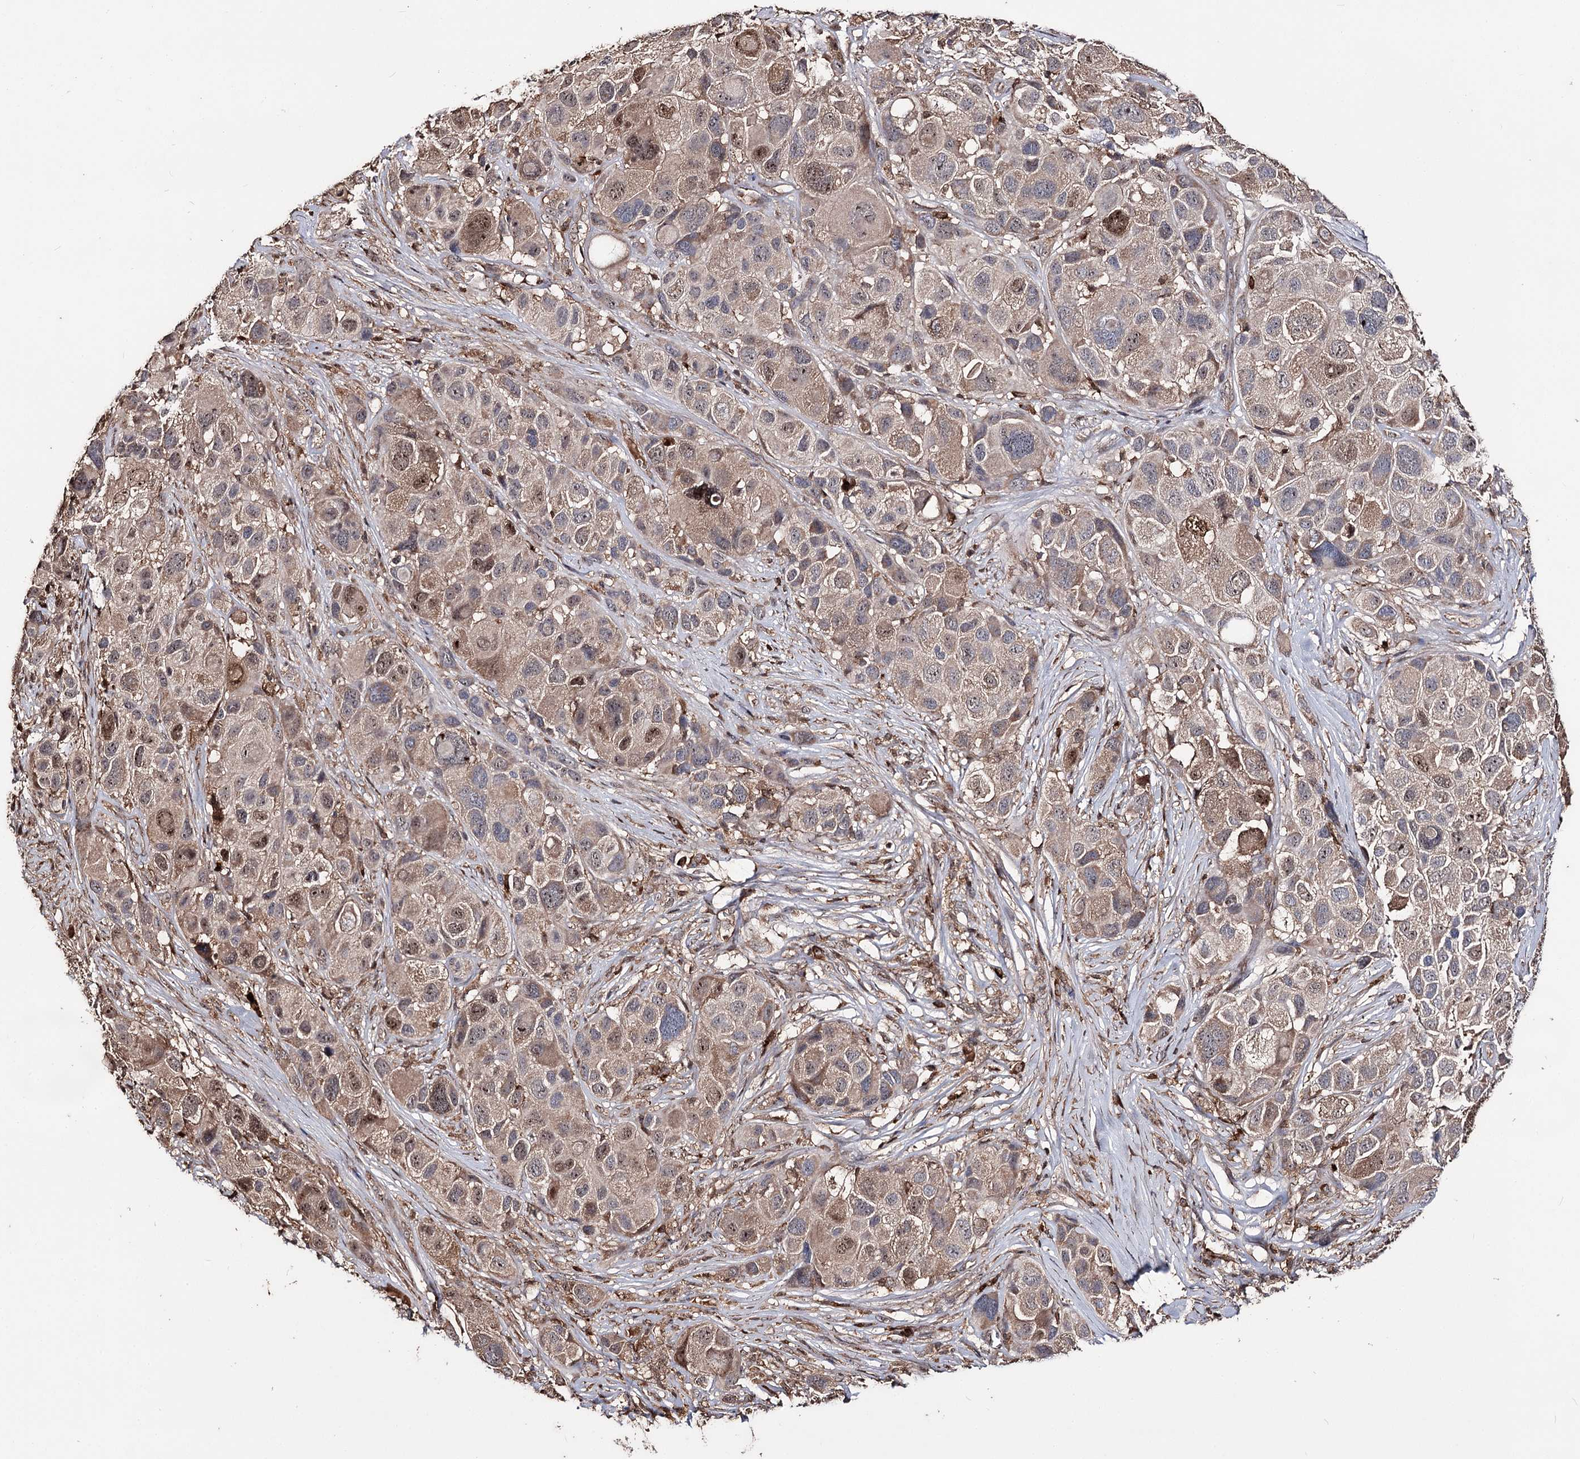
{"staining": {"intensity": "moderate", "quantity": "25%-75%", "location": "cytoplasmic/membranous,nuclear"}, "tissue": "melanoma", "cell_type": "Tumor cells", "image_type": "cancer", "snomed": [{"axis": "morphology", "description": "Malignant melanoma, NOS"}, {"axis": "topography", "description": "Skin of trunk"}], "caption": "Malignant melanoma stained with immunohistochemistry (IHC) shows moderate cytoplasmic/membranous and nuclear positivity in about 25%-75% of tumor cells.", "gene": "FAM53B", "patient": {"sex": "male", "age": 71}}